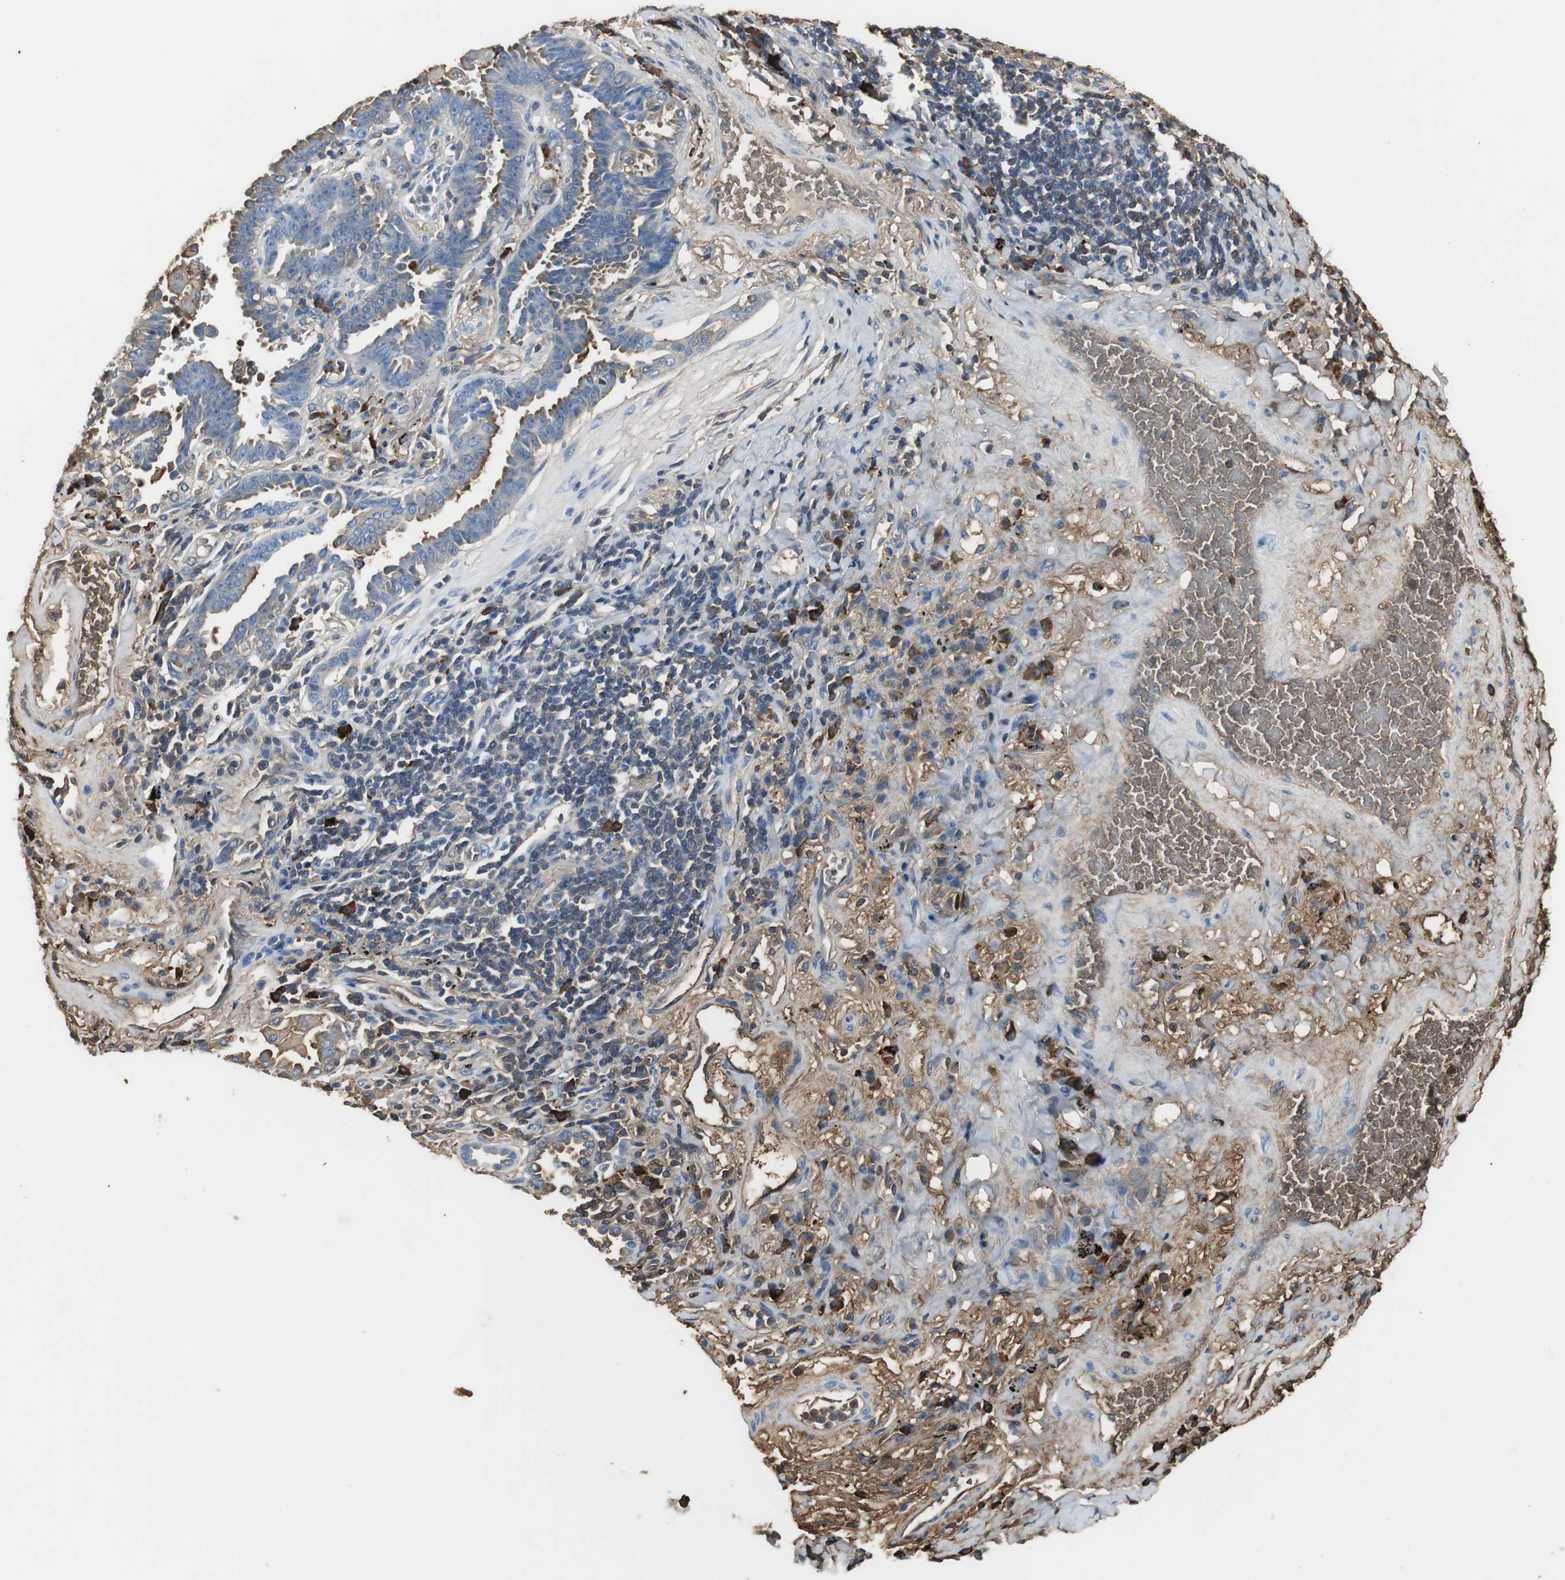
{"staining": {"intensity": "moderate", "quantity": "<25%", "location": "cytoplasmic/membranous"}, "tissue": "lung cancer", "cell_type": "Tumor cells", "image_type": "cancer", "snomed": [{"axis": "morphology", "description": "Adenocarcinoma, NOS"}, {"axis": "topography", "description": "Lung"}], "caption": "The immunohistochemical stain shows moderate cytoplasmic/membranous positivity in tumor cells of lung adenocarcinoma tissue. Using DAB (3,3'-diaminobenzidine) (brown) and hematoxylin (blue) stains, captured at high magnification using brightfield microscopy.", "gene": "IGHA1", "patient": {"sex": "female", "age": 64}}